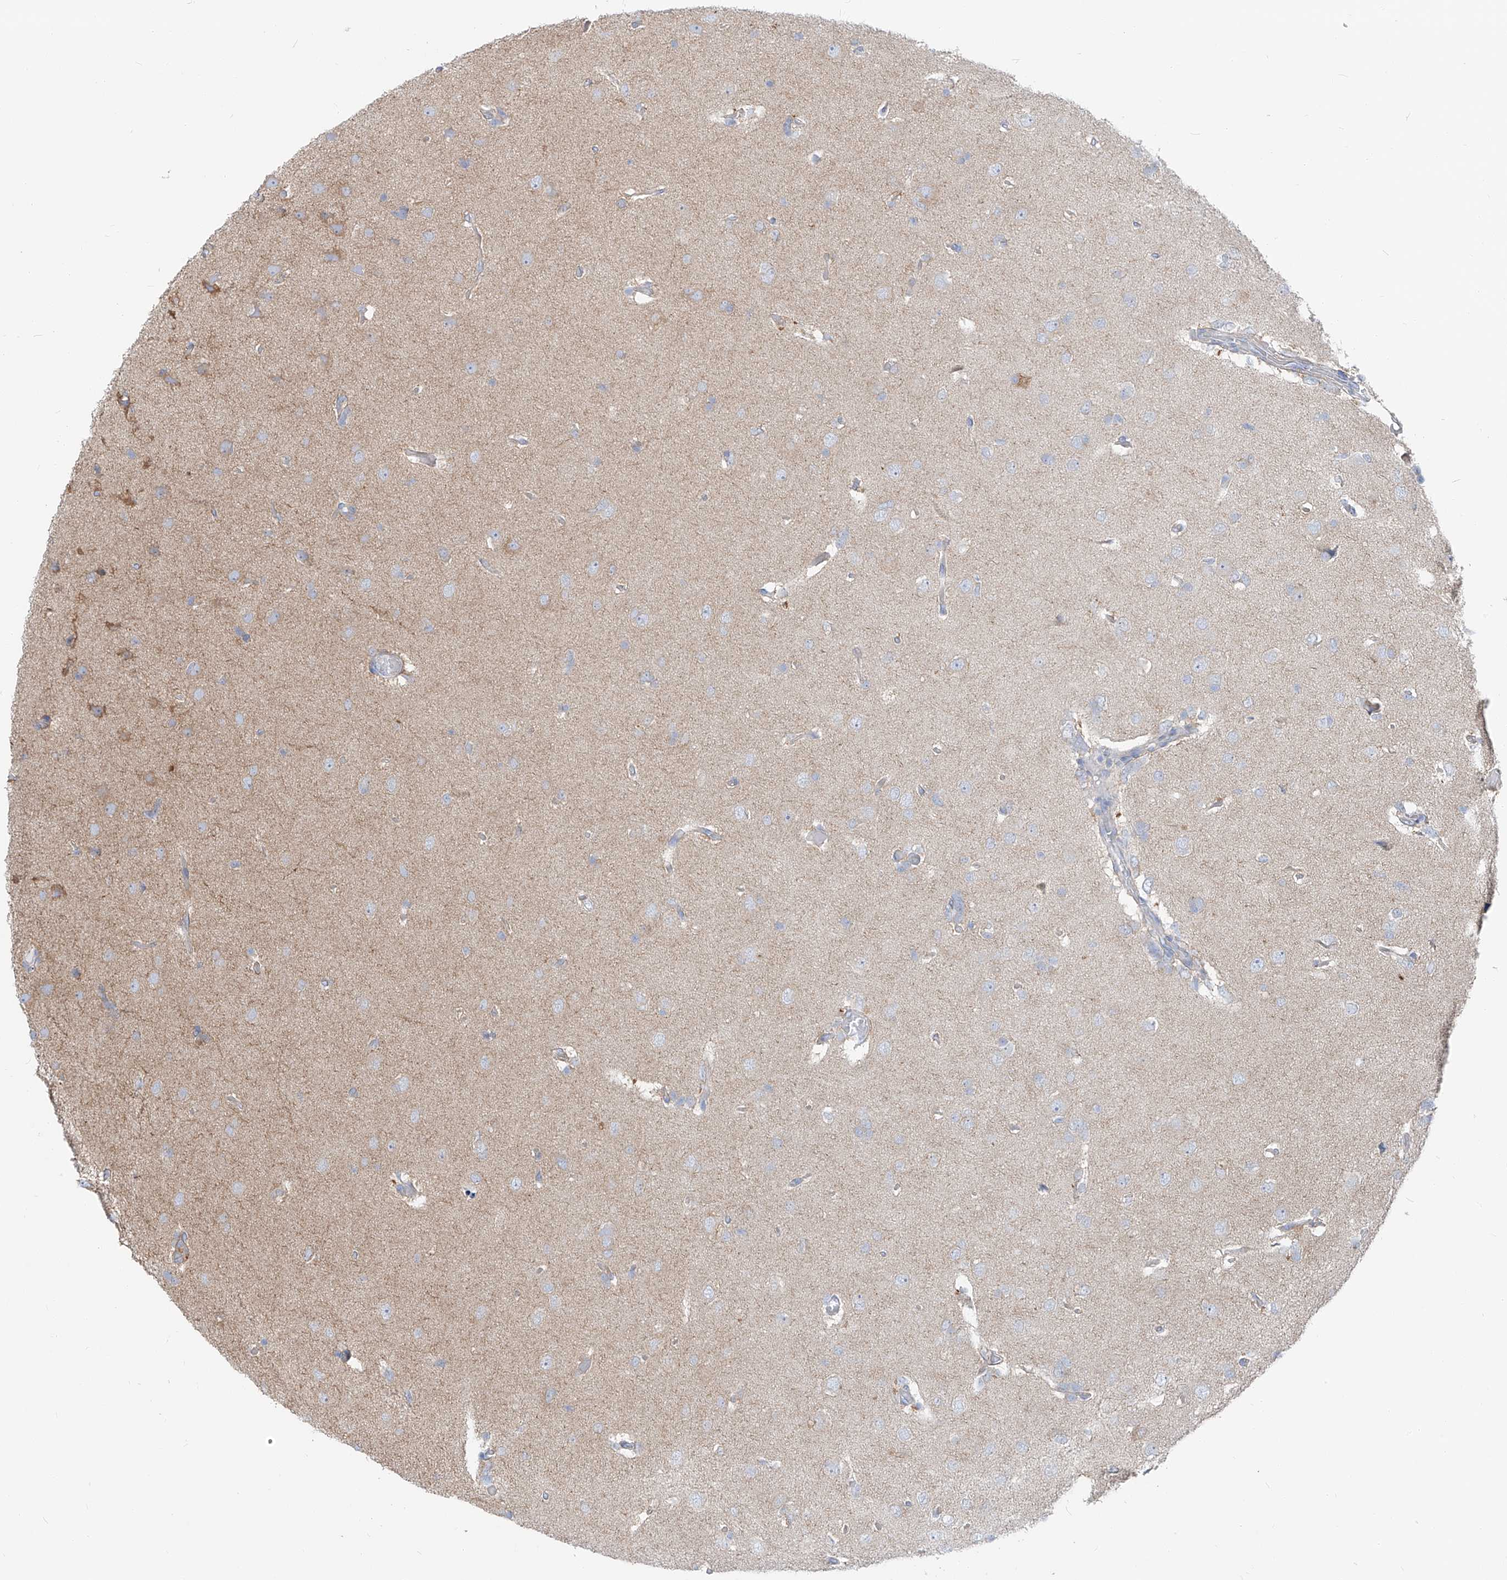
{"staining": {"intensity": "weak", "quantity": "<25%", "location": "cytoplasmic/membranous"}, "tissue": "glioma", "cell_type": "Tumor cells", "image_type": "cancer", "snomed": [{"axis": "morphology", "description": "Glioma, malignant, High grade"}, {"axis": "topography", "description": "Brain"}], "caption": "Immunohistochemical staining of malignant glioma (high-grade) exhibits no significant staining in tumor cells.", "gene": "UFL1", "patient": {"sex": "female", "age": 59}}